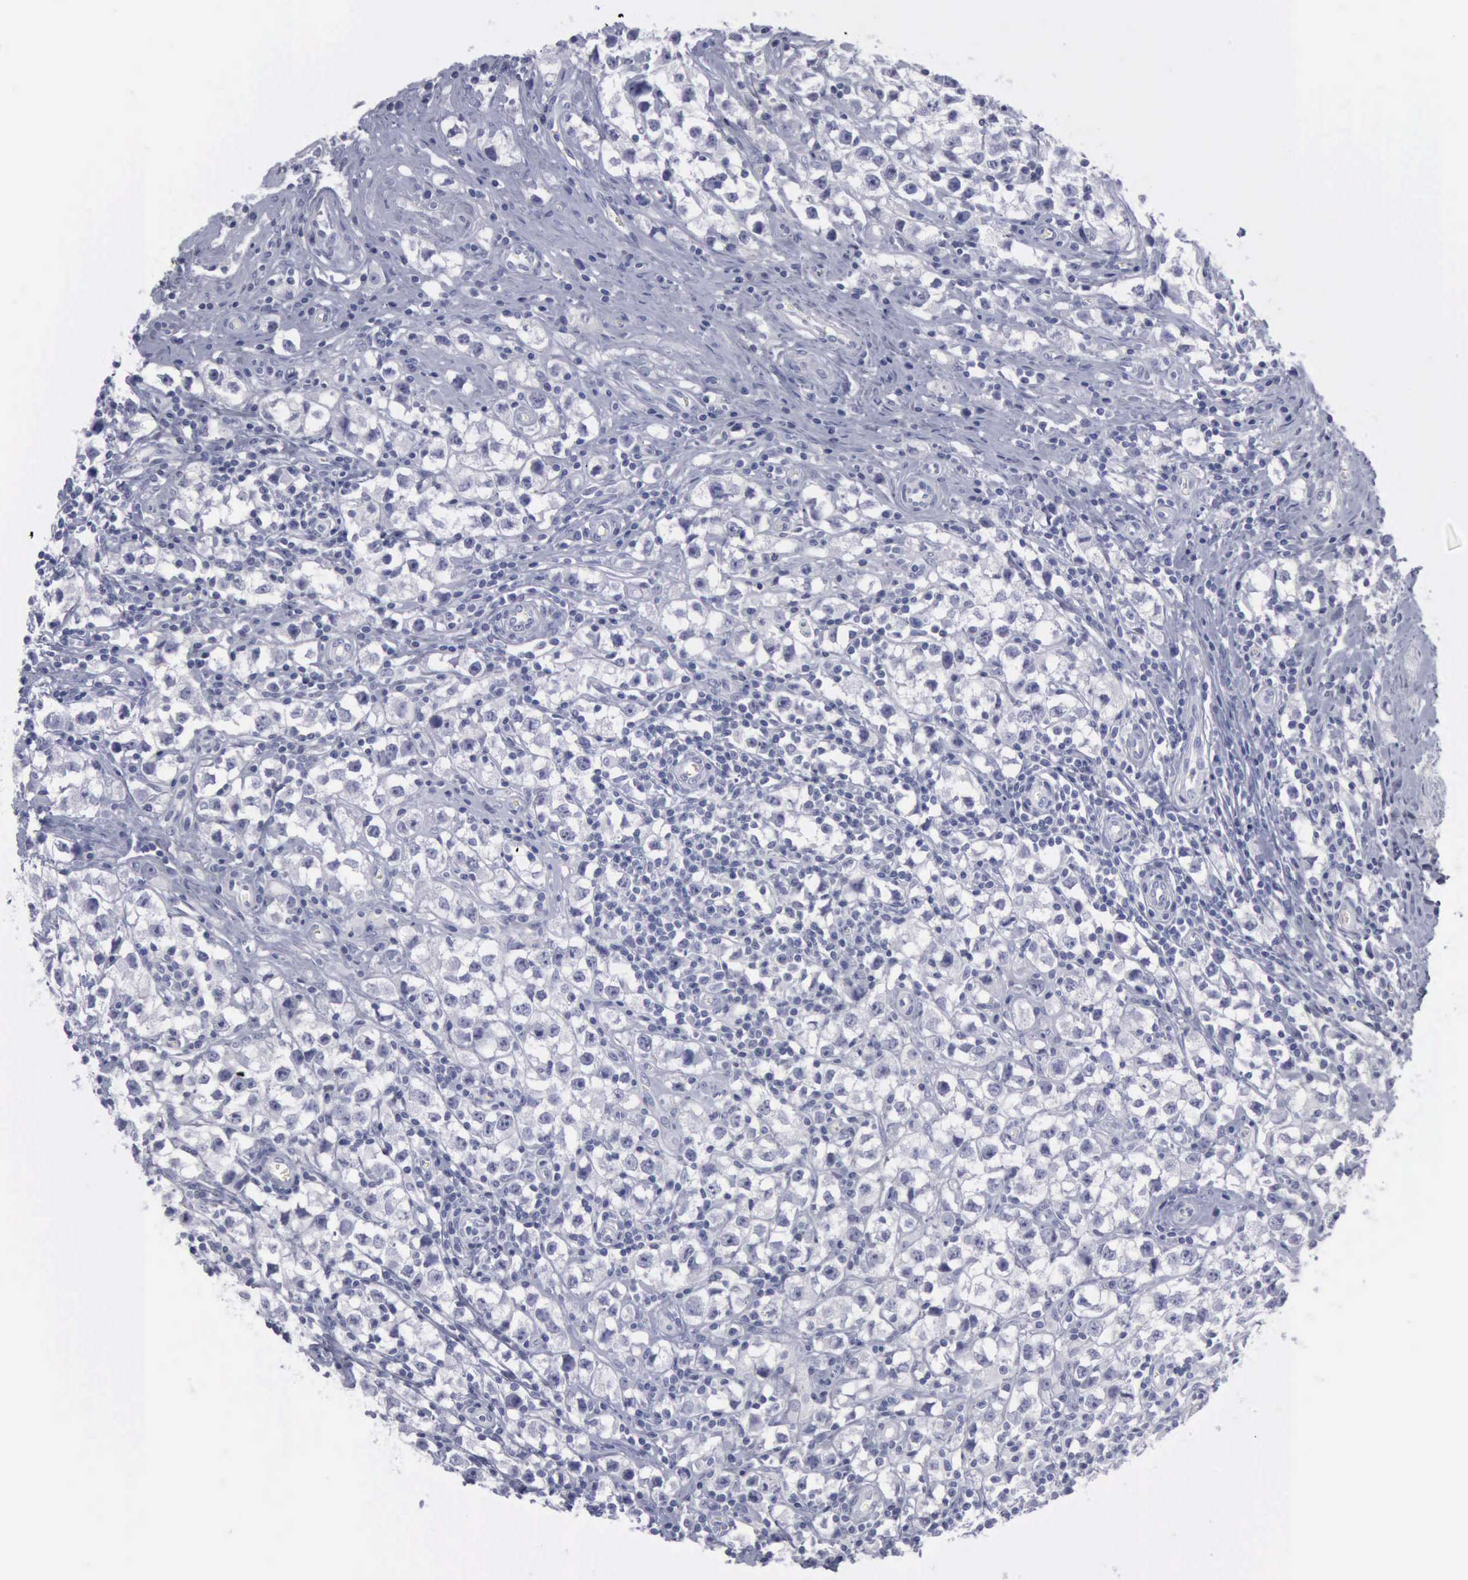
{"staining": {"intensity": "negative", "quantity": "none", "location": "none"}, "tissue": "testis cancer", "cell_type": "Tumor cells", "image_type": "cancer", "snomed": [{"axis": "morphology", "description": "Seminoma, NOS"}, {"axis": "topography", "description": "Testis"}], "caption": "Immunohistochemistry (IHC) histopathology image of neoplastic tissue: testis seminoma stained with DAB (3,3'-diaminobenzidine) reveals no significant protein staining in tumor cells. Brightfield microscopy of IHC stained with DAB (brown) and hematoxylin (blue), captured at high magnification.", "gene": "KRT13", "patient": {"sex": "male", "age": 35}}